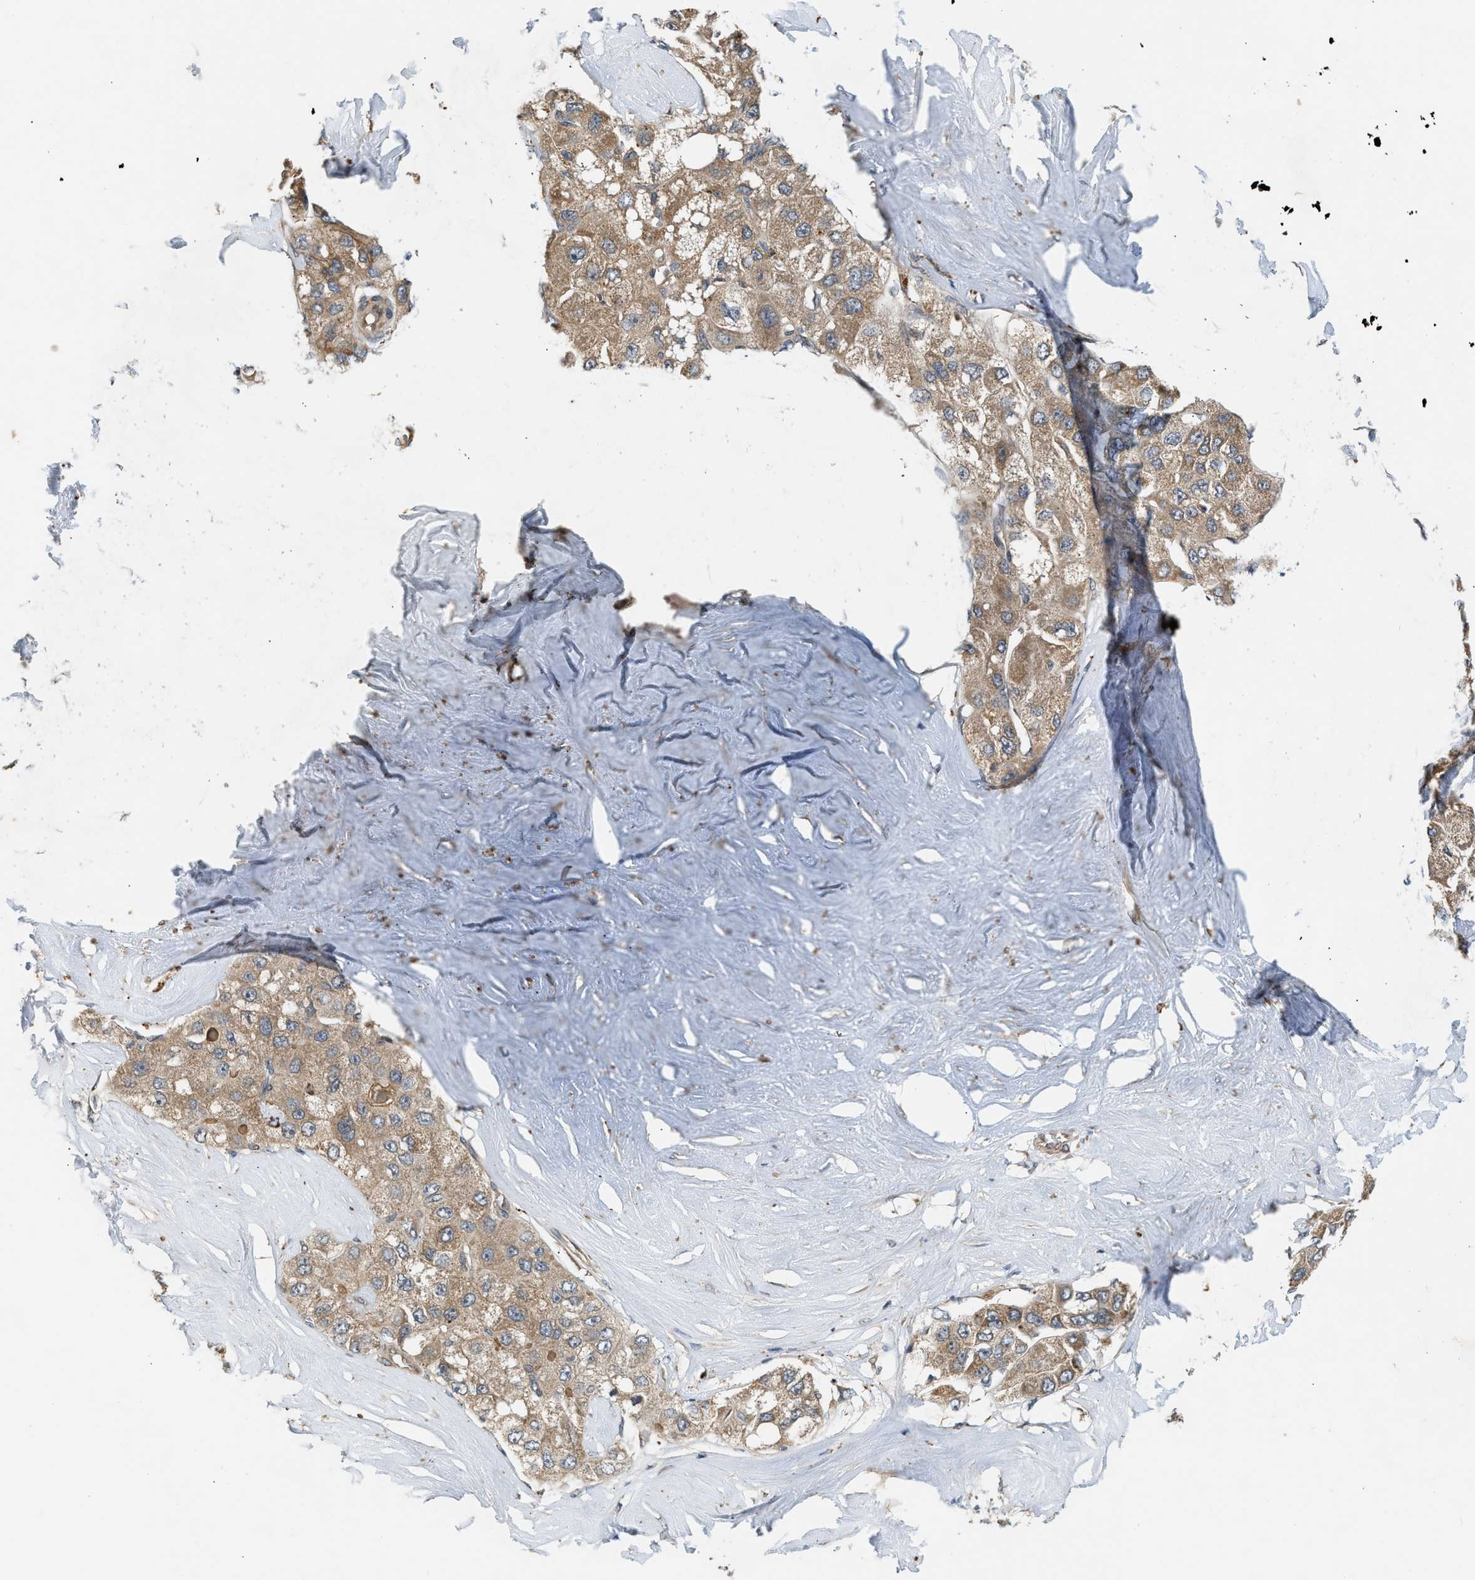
{"staining": {"intensity": "moderate", "quantity": ">75%", "location": "cytoplasmic/membranous"}, "tissue": "liver cancer", "cell_type": "Tumor cells", "image_type": "cancer", "snomed": [{"axis": "morphology", "description": "Carcinoma, Hepatocellular, NOS"}, {"axis": "topography", "description": "Liver"}], "caption": "Immunohistochemical staining of hepatocellular carcinoma (liver) demonstrates medium levels of moderate cytoplasmic/membranous protein staining in about >75% of tumor cells.", "gene": "ADCY8", "patient": {"sex": "male", "age": 80}}